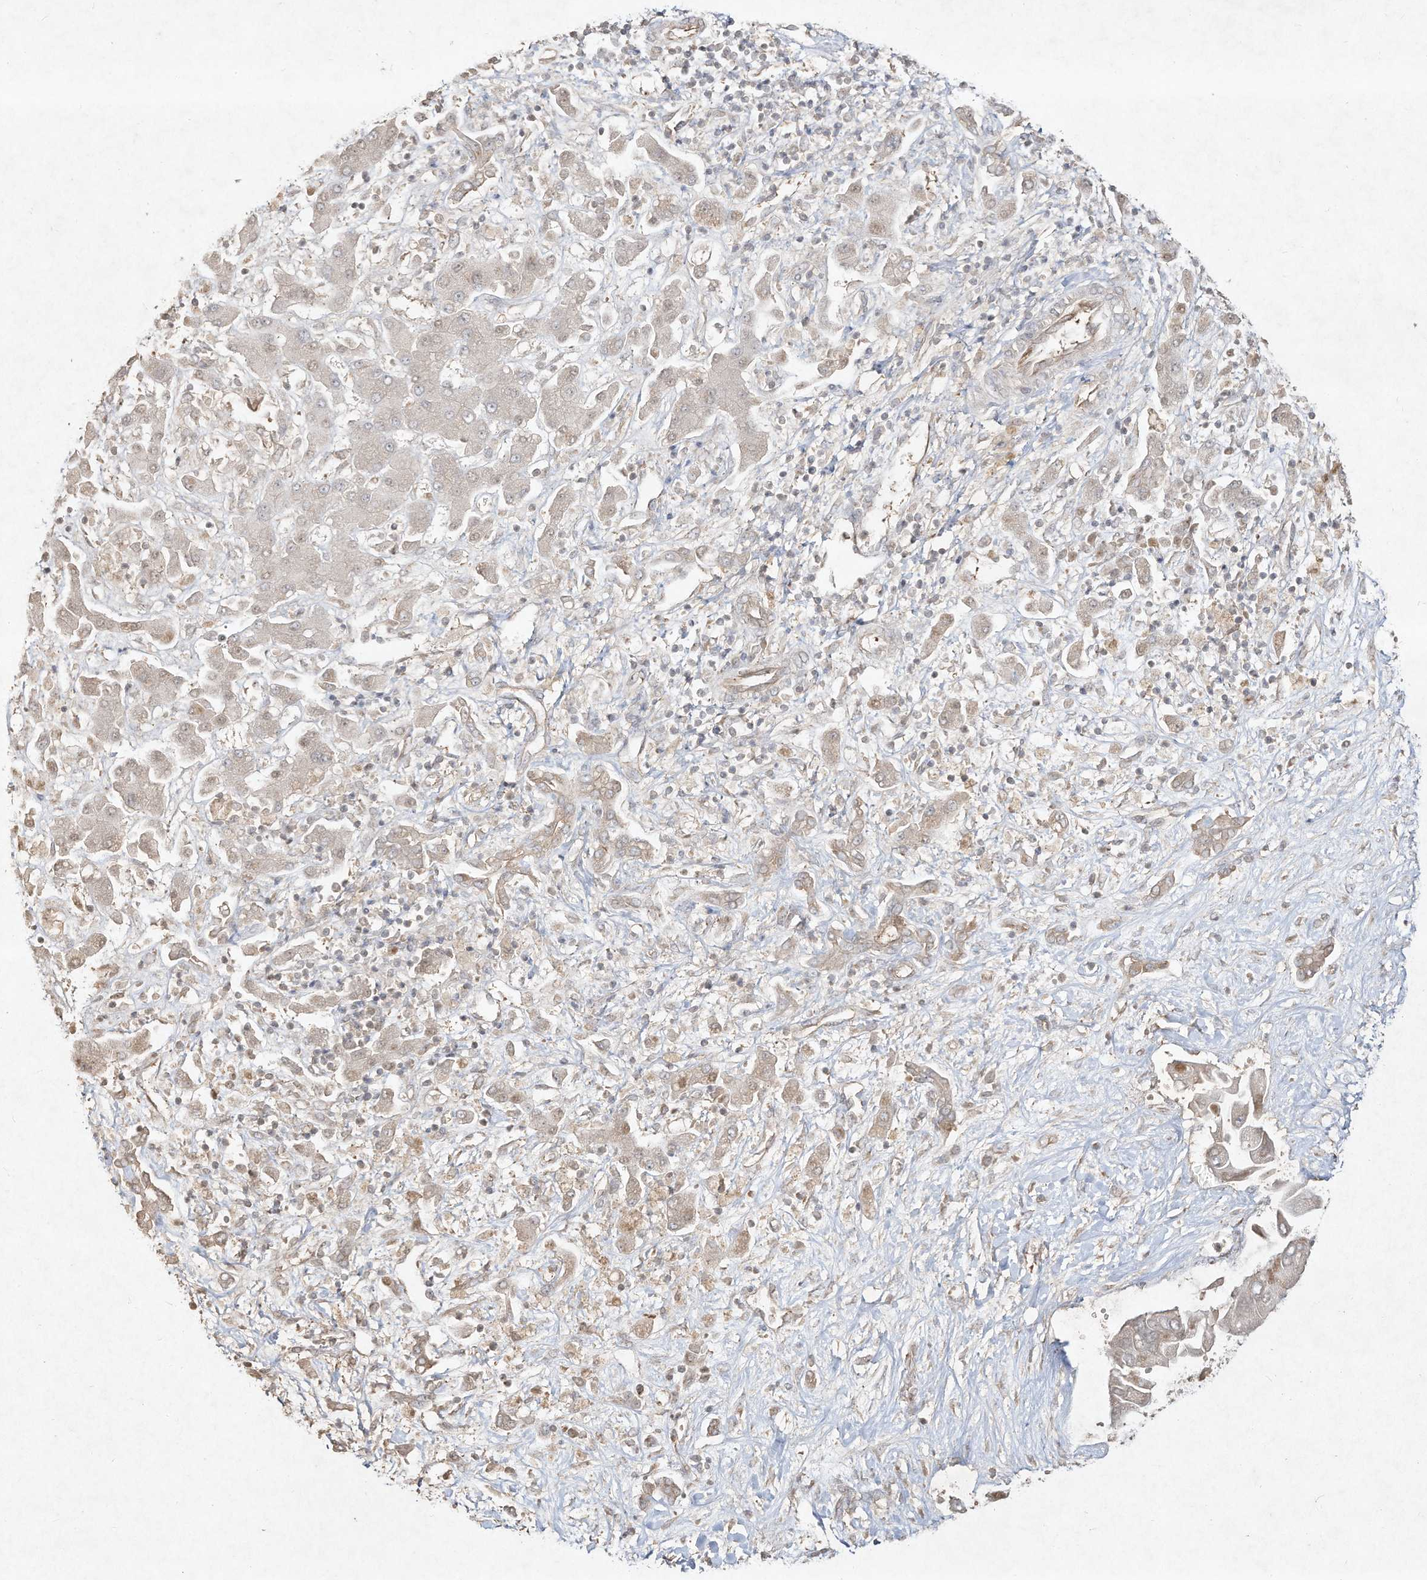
{"staining": {"intensity": "negative", "quantity": "none", "location": "none"}, "tissue": "liver cancer", "cell_type": "Tumor cells", "image_type": "cancer", "snomed": [{"axis": "morphology", "description": "Cholangiocarcinoma"}, {"axis": "topography", "description": "Liver"}], "caption": "DAB (3,3'-diaminobenzidine) immunohistochemical staining of human liver cholangiocarcinoma shows no significant expression in tumor cells.", "gene": "DYNC1I2", "patient": {"sex": "male", "age": 50}}